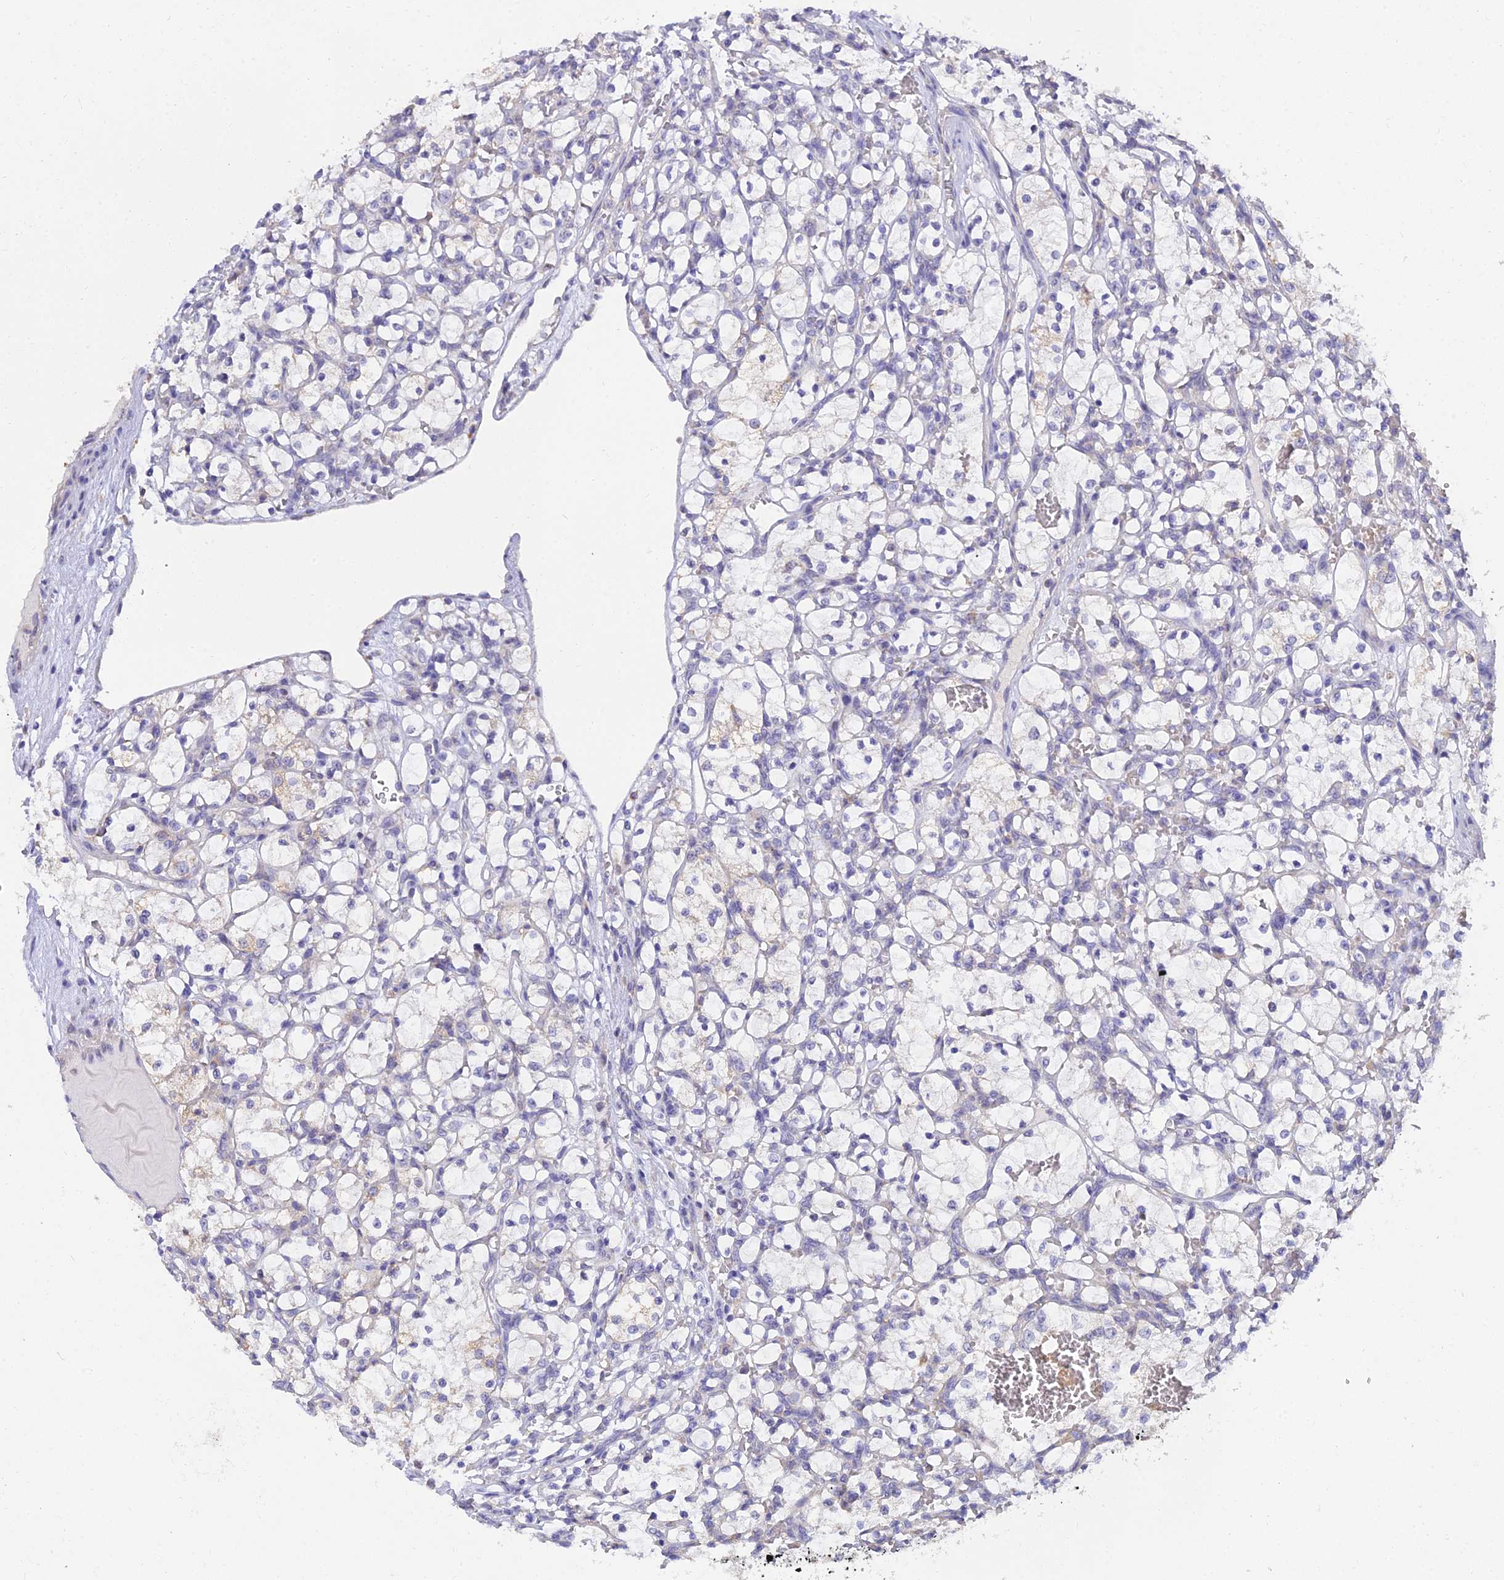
{"staining": {"intensity": "negative", "quantity": "none", "location": "none"}, "tissue": "renal cancer", "cell_type": "Tumor cells", "image_type": "cancer", "snomed": [{"axis": "morphology", "description": "Adenocarcinoma, NOS"}, {"axis": "topography", "description": "Kidney"}], "caption": "The immunohistochemistry (IHC) histopathology image has no significant staining in tumor cells of renal cancer (adenocarcinoma) tissue. Brightfield microscopy of immunohistochemistry (IHC) stained with DAB (3,3'-diaminobenzidine) (brown) and hematoxylin (blue), captured at high magnification.", "gene": "ARL8B", "patient": {"sex": "female", "age": 69}}